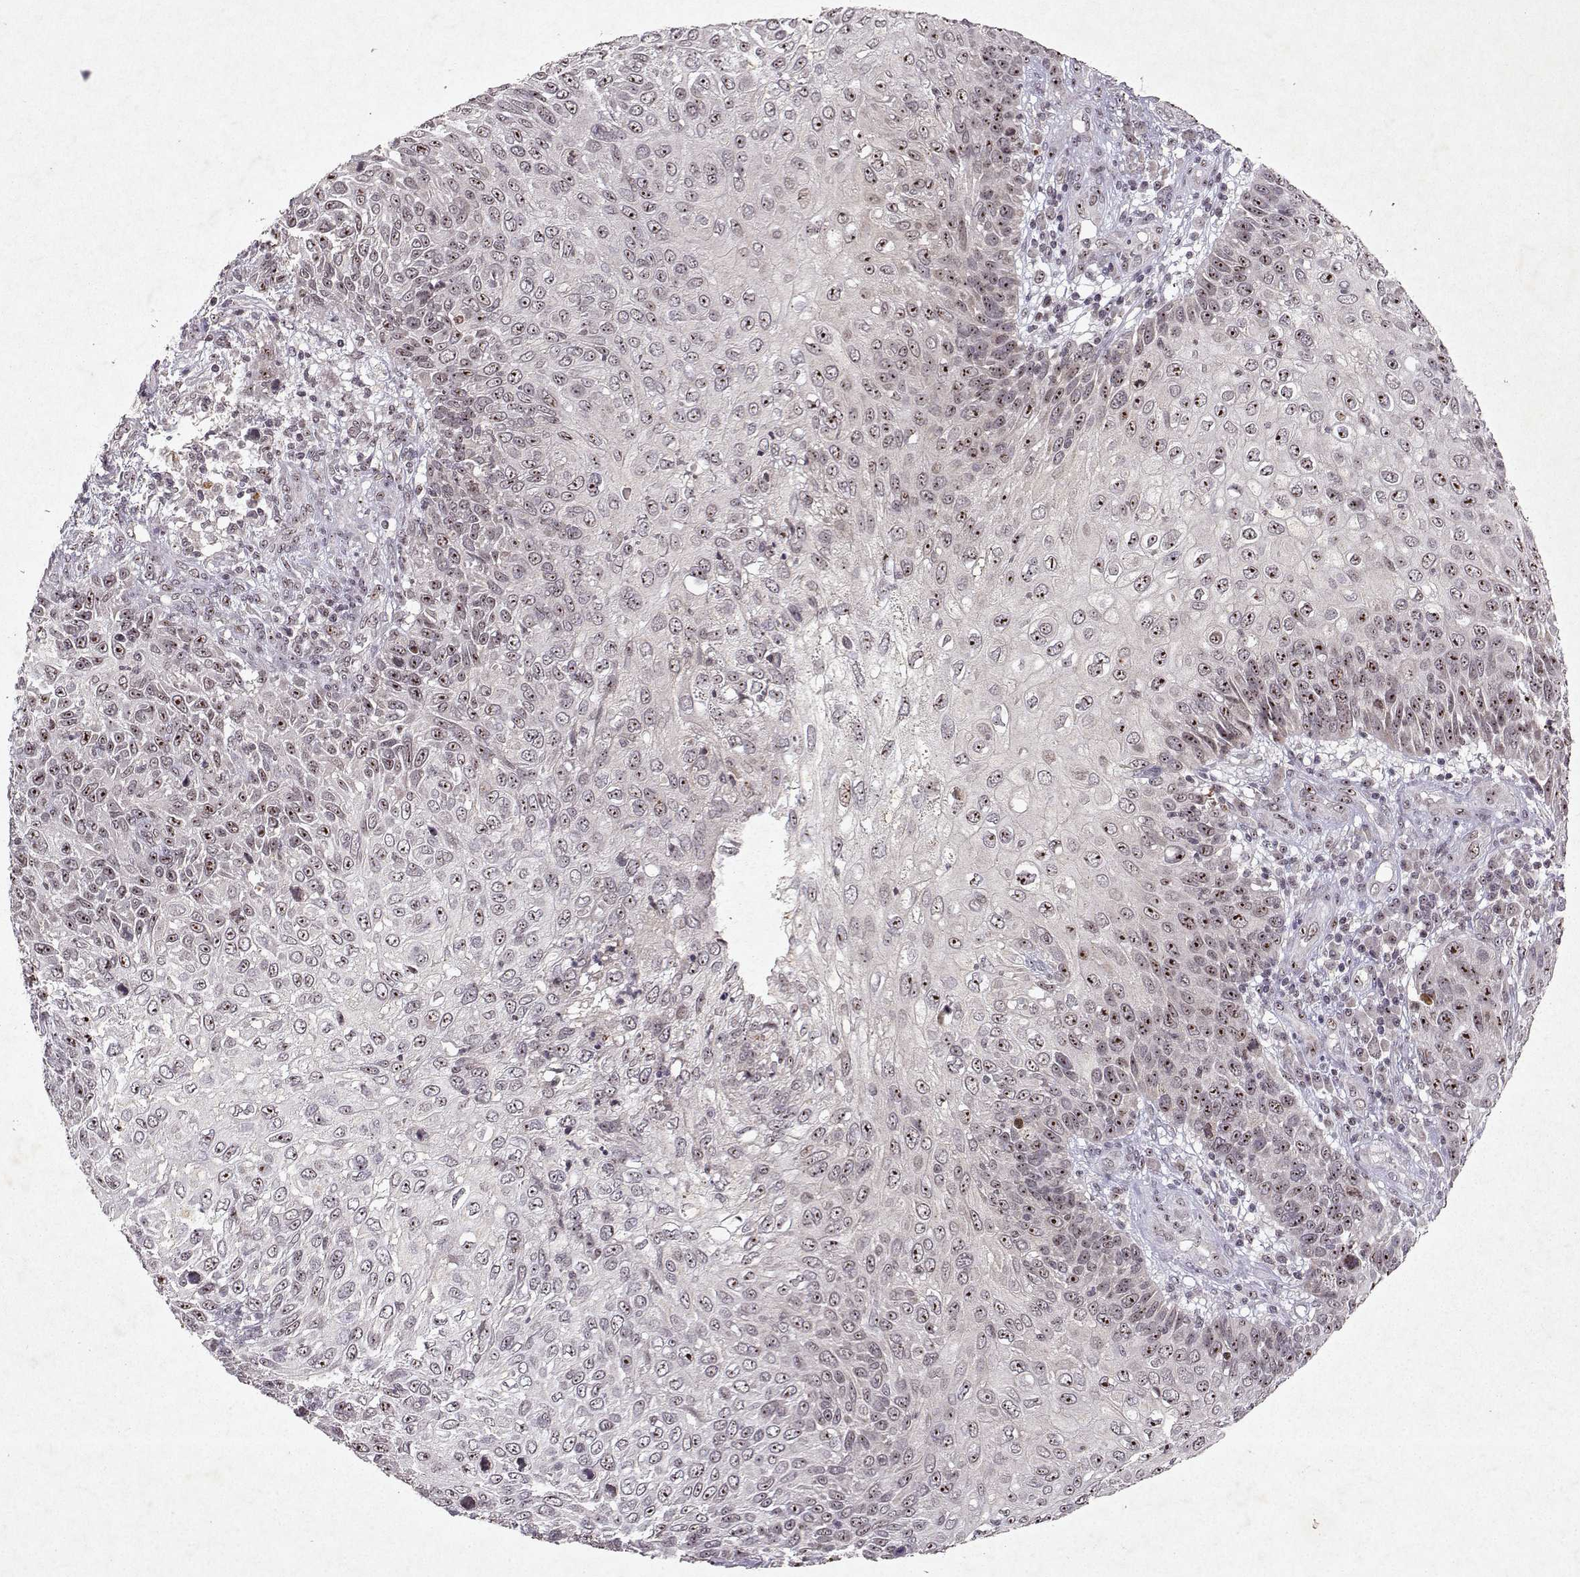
{"staining": {"intensity": "moderate", "quantity": "<25%", "location": "nuclear"}, "tissue": "skin cancer", "cell_type": "Tumor cells", "image_type": "cancer", "snomed": [{"axis": "morphology", "description": "Squamous cell carcinoma, NOS"}, {"axis": "topography", "description": "Skin"}], "caption": "Protein expression analysis of skin cancer shows moderate nuclear staining in approximately <25% of tumor cells.", "gene": "DDX56", "patient": {"sex": "male", "age": 92}}